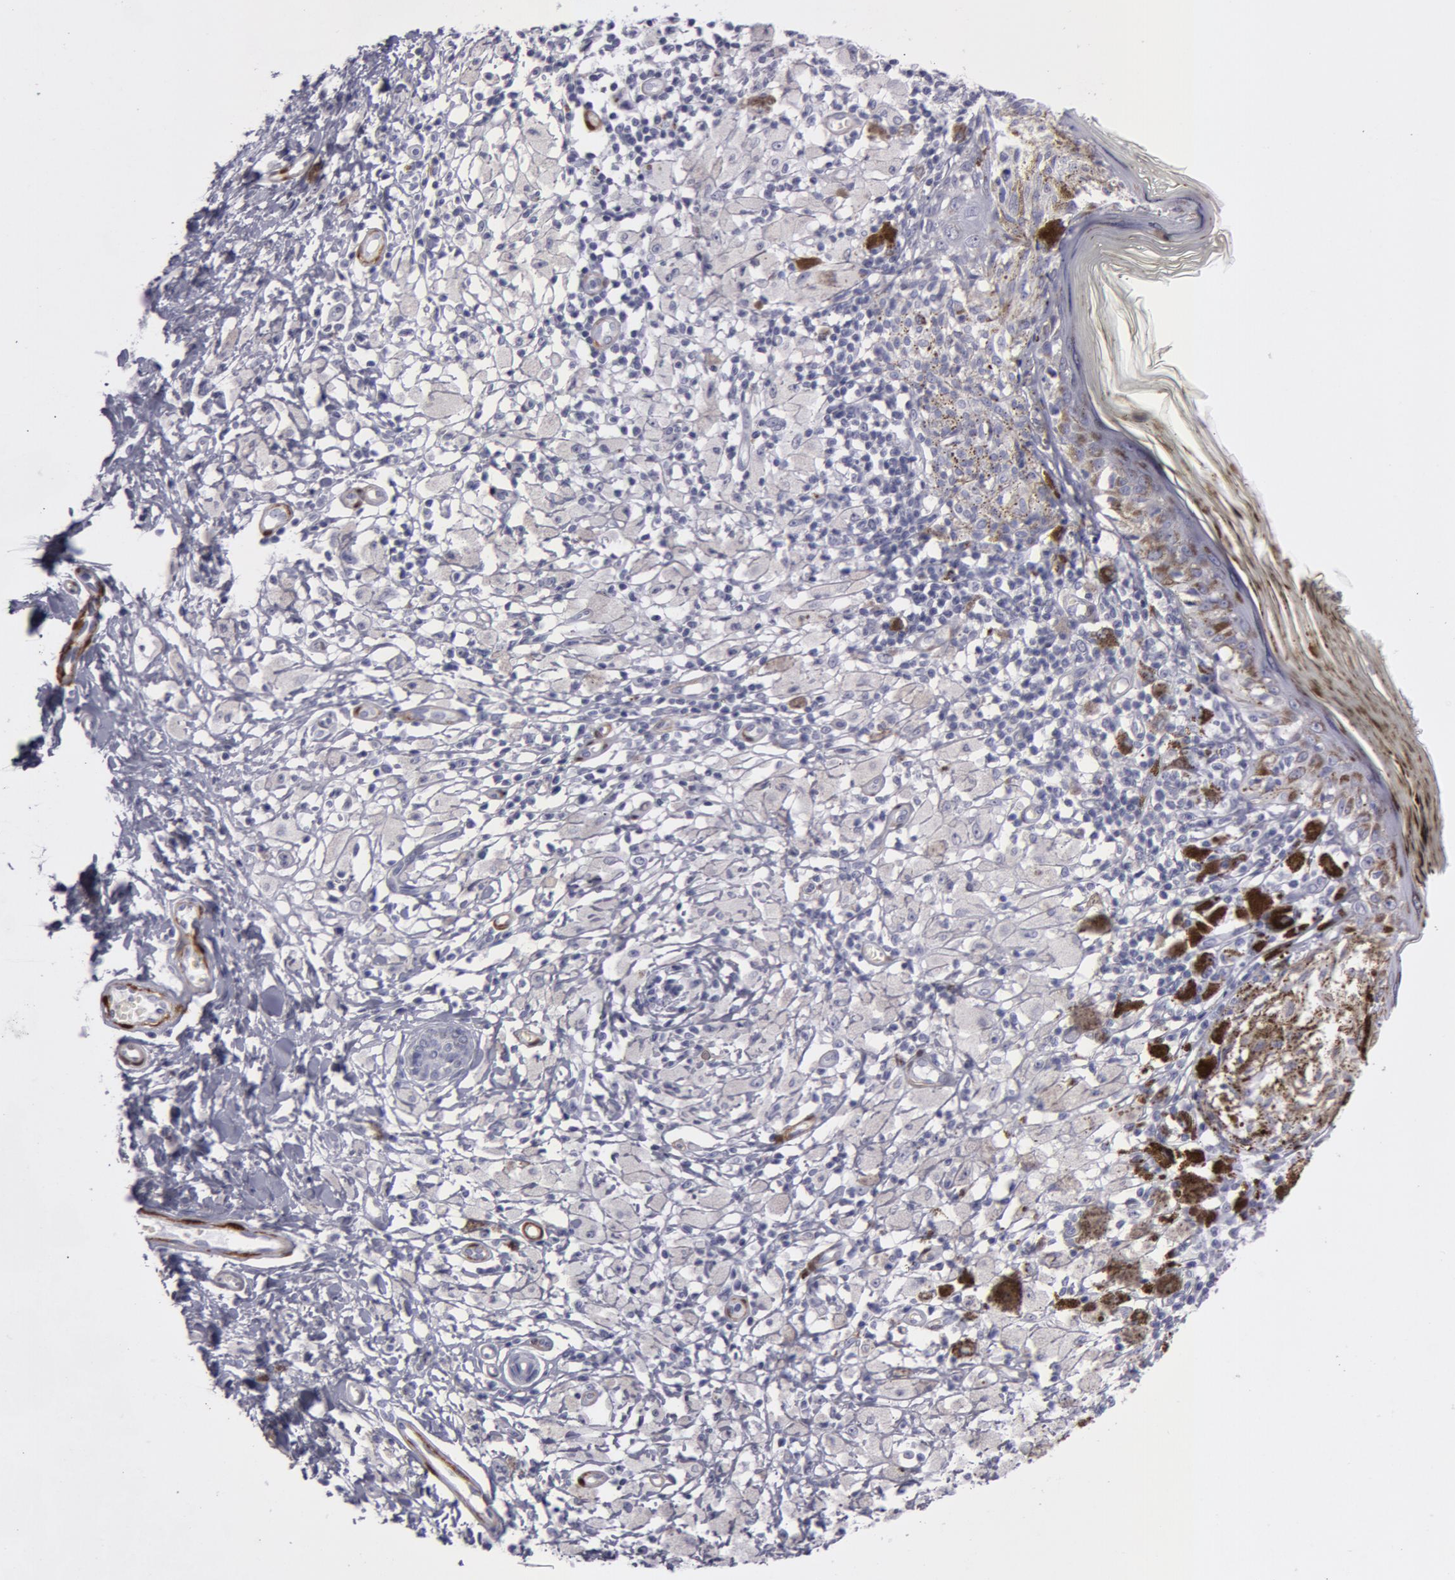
{"staining": {"intensity": "negative", "quantity": "none", "location": "none"}, "tissue": "melanoma", "cell_type": "Tumor cells", "image_type": "cancer", "snomed": [{"axis": "morphology", "description": "Malignant melanoma, NOS"}, {"axis": "topography", "description": "Skin"}], "caption": "Immunohistochemical staining of human malignant melanoma displays no significant expression in tumor cells.", "gene": "TAGLN", "patient": {"sex": "male", "age": 88}}